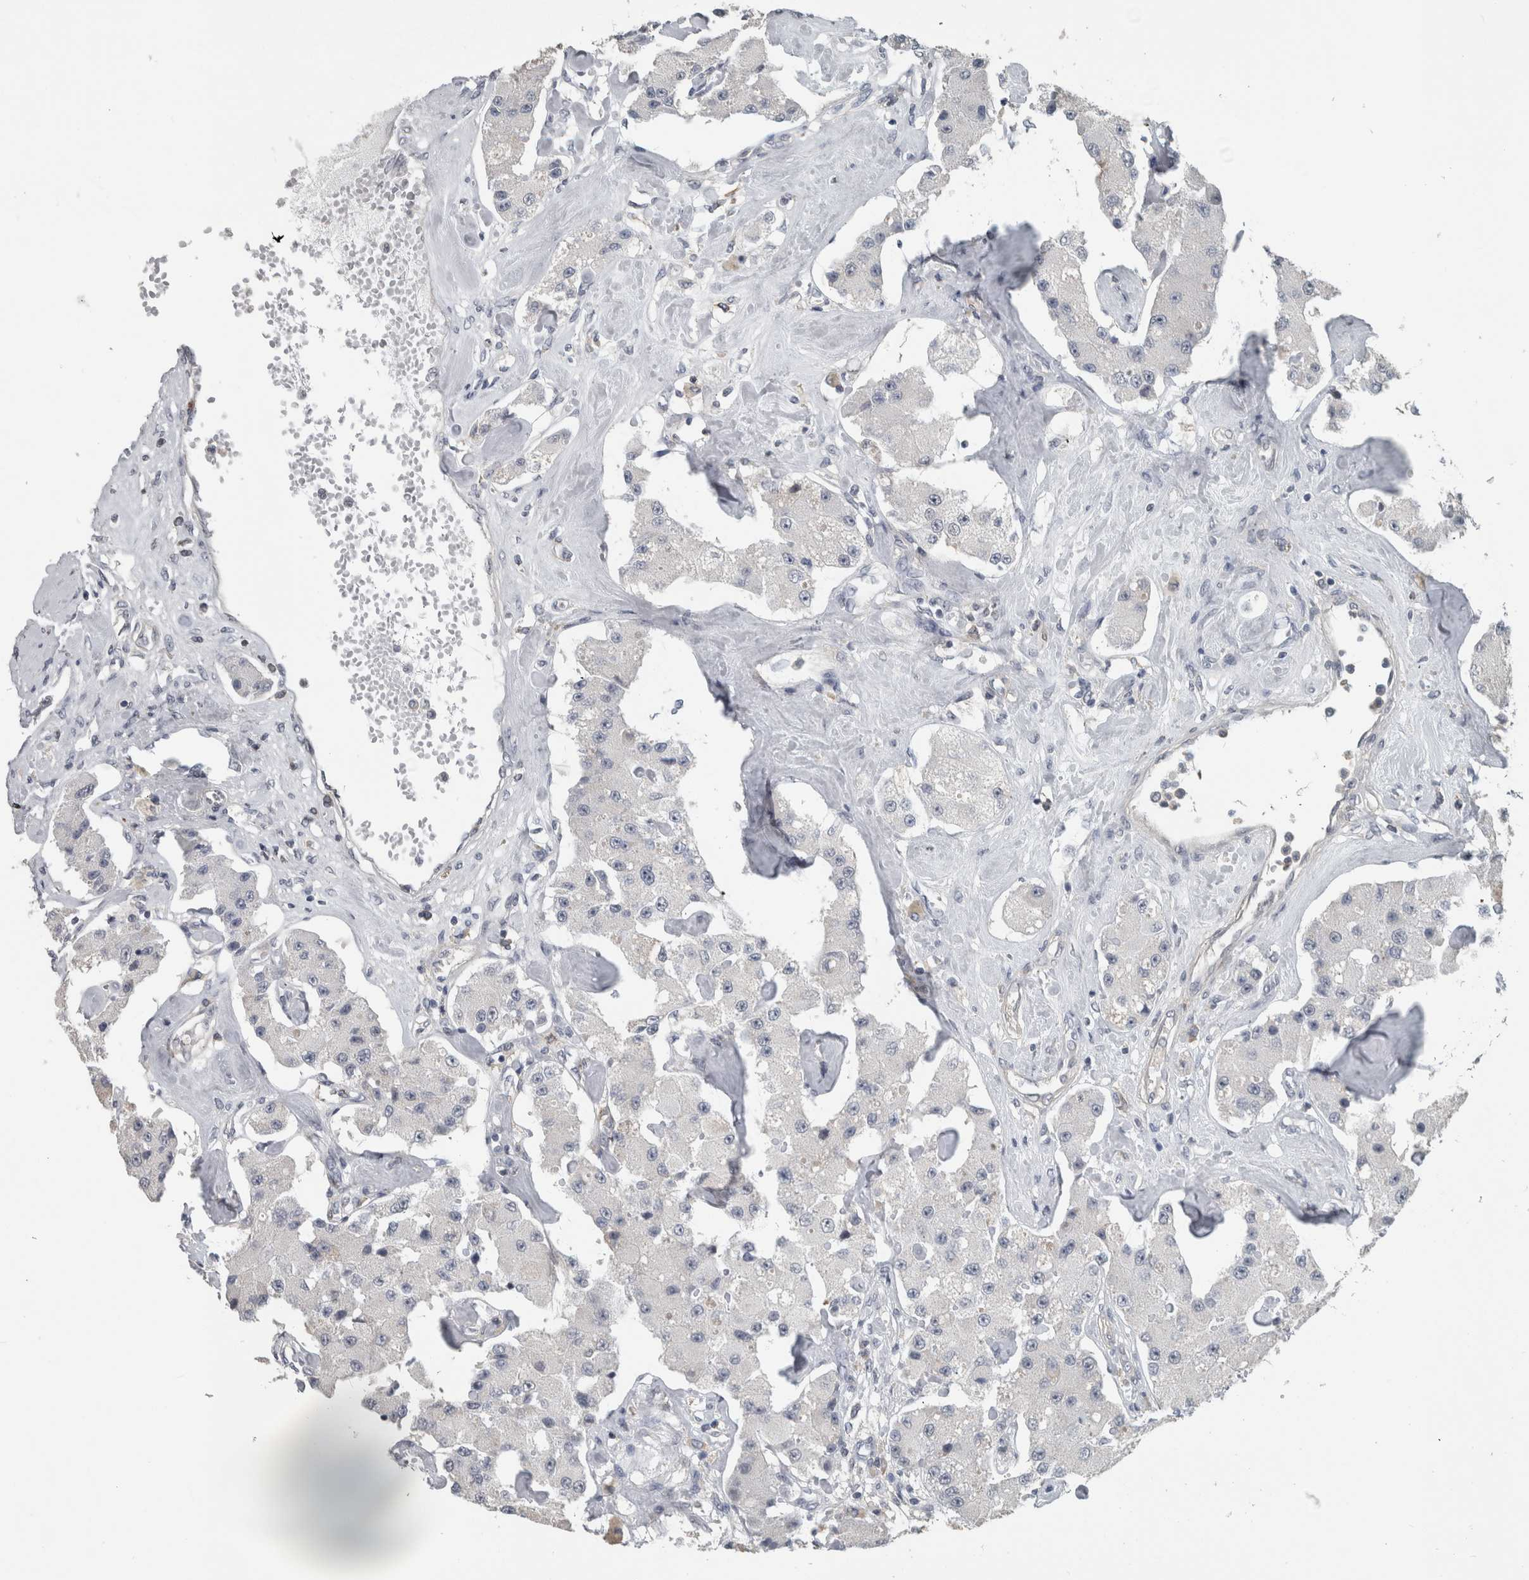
{"staining": {"intensity": "negative", "quantity": "none", "location": "none"}, "tissue": "carcinoid", "cell_type": "Tumor cells", "image_type": "cancer", "snomed": [{"axis": "morphology", "description": "Carcinoid, malignant, NOS"}, {"axis": "topography", "description": "Pancreas"}], "caption": "An image of human carcinoid is negative for staining in tumor cells. Brightfield microscopy of immunohistochemistry stained with DAB (brown) and hematoxylin (blue), captured at high magnification.", "gene": "ACSF2", "patient": {"sex": "male", "age": 41}}